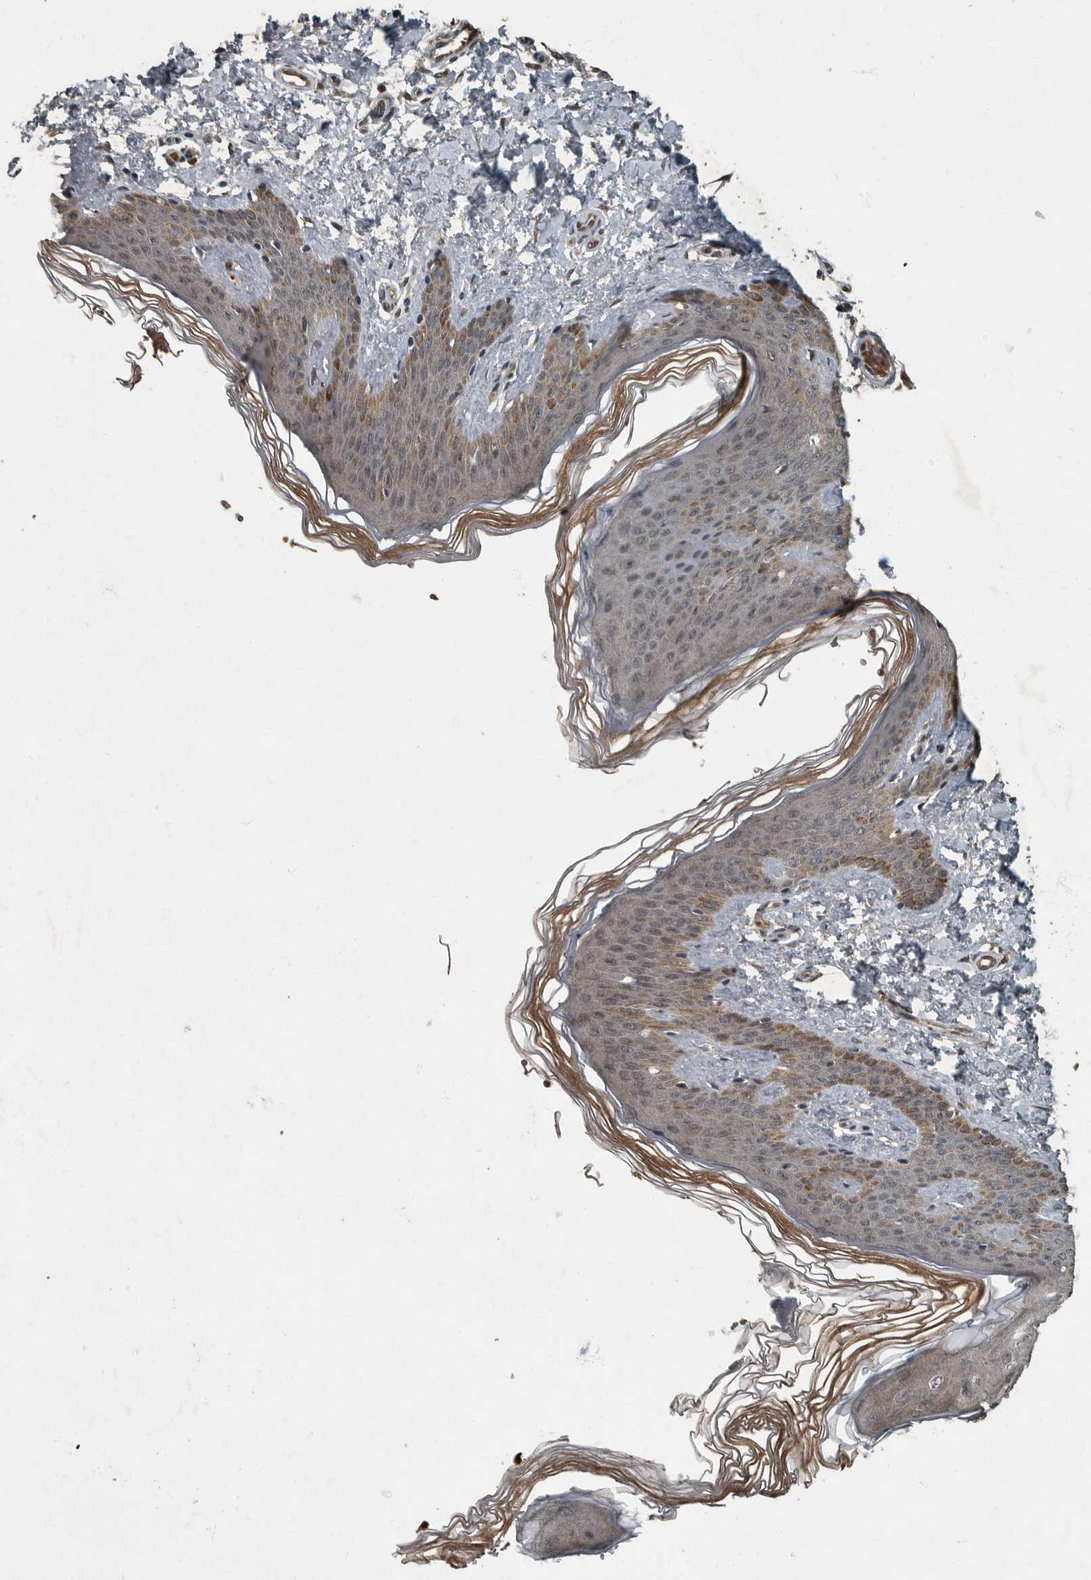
{"staining": {"intensity": "weak", "quantity": ">75%", "location": "cytoplasmic/membranous,nuclear"}, "tissue": "skin", "cell_type": "Fibroblasts", "image_type": "normal", "snomed": [{"axis": "morphology", "description": "Normal tissue, NOS"}, {"axis": "morphology", "description": "Neoplasm, benign, NOS"}, {"axis": "topography", "description": "Skin"}, {"axis": "topography", "description": "Soft tissue"}], "caption": "Protein analysis of unremarkable skin reveals weak cytoplasmic/membranous,nuclear staining in approximately >75% of fibroblasts. (IHC, brightfield microscopy, high magnification).", "gene": "FOXO1", "patient": {"sex": "male", "age": 26}}